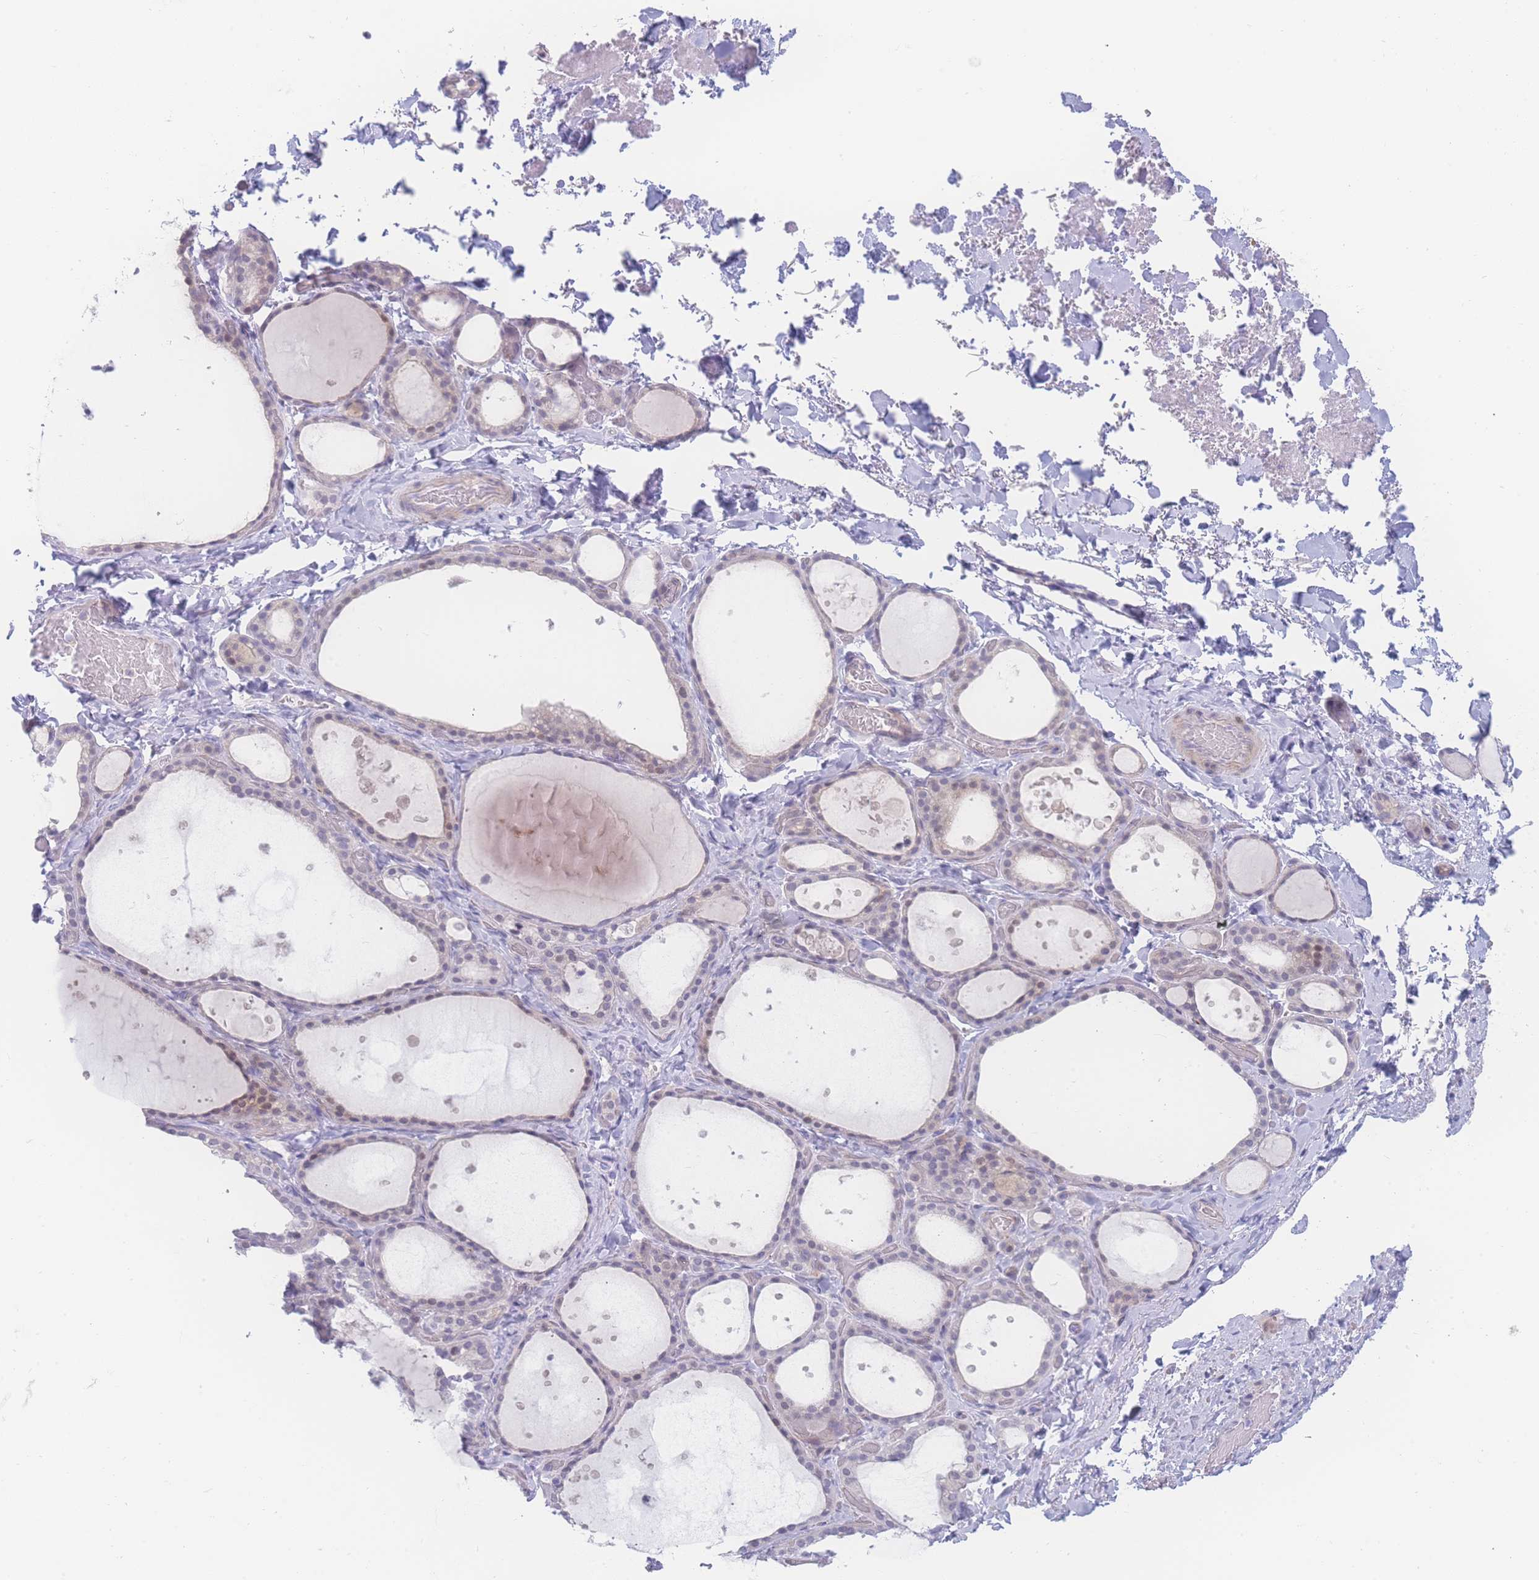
{"staining": {"intensity": "negative", "quantity": "none", "location": "none"}, "tissue": "thyroid gland", "cell_type": "Glandular cells", "image_type": "normal", "snomed": [{"axis": "morphology", "description": "Normal tissue, NOS"}, {"axis": "topography", "description": "Thyroid gland"}], "caption": "IHC of benign thyroid gland shows no positivity in glandular cells.", "gene": "PRSS22", "patient": {"sex": "female", "age": 44}}